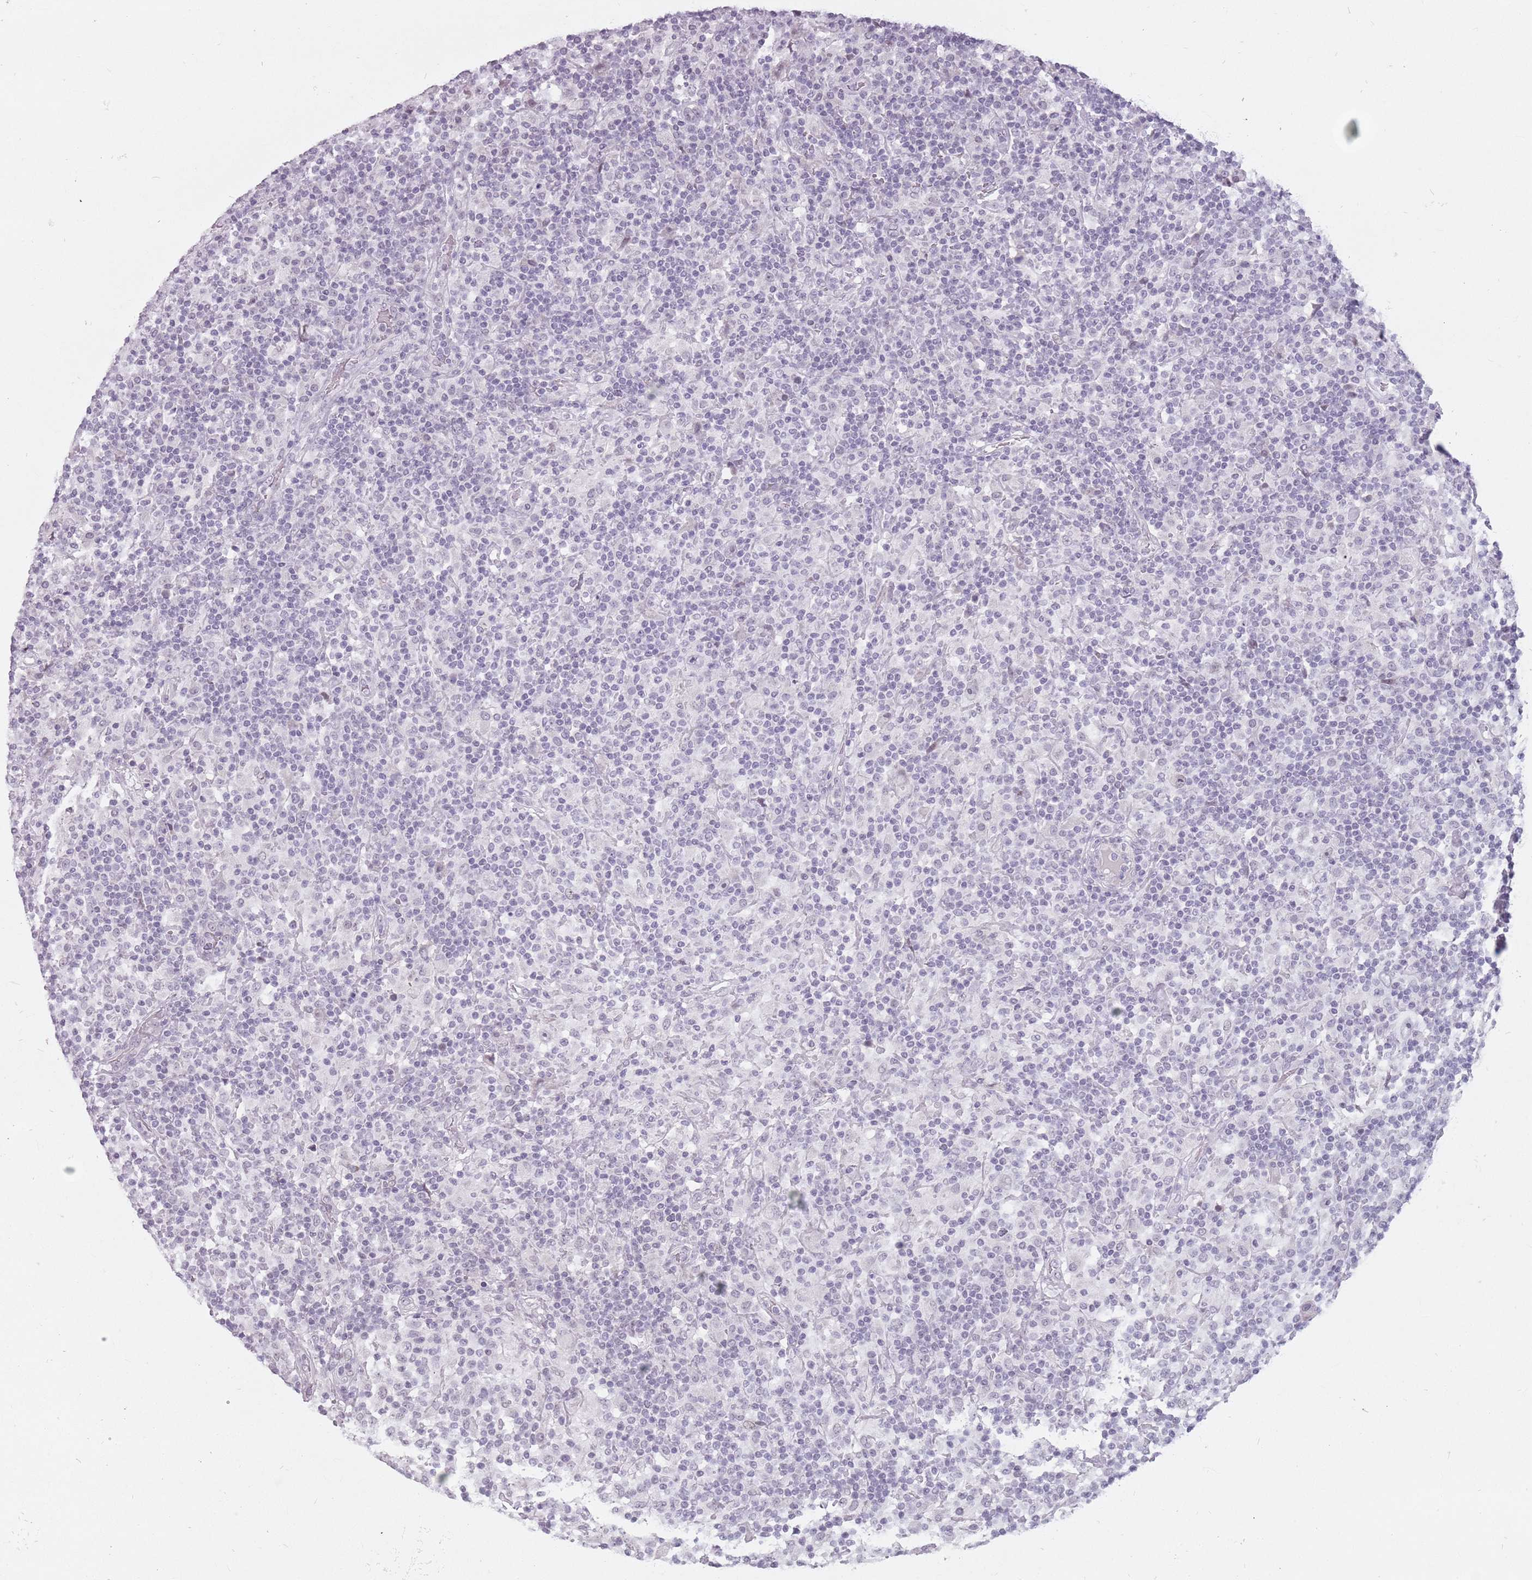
{"staining": {"intensity": "negative", "quantity": "none", "location": "none"}, "tissue": "lymphoma", "cell_type": "Tumor cells", "image_type": "cancer", "snomed": [{"axis": "morphology", "description": "Hodgkin's disease, NOS"}, {"axis": "topography", "description": "Lymph node"}], "caption": "IHC image of lymphoma stained for a protein (brown), which shows no expression in tumor cells.", "gene": "PTCHD1", "patient": {"sex": "male", "age": 70}}